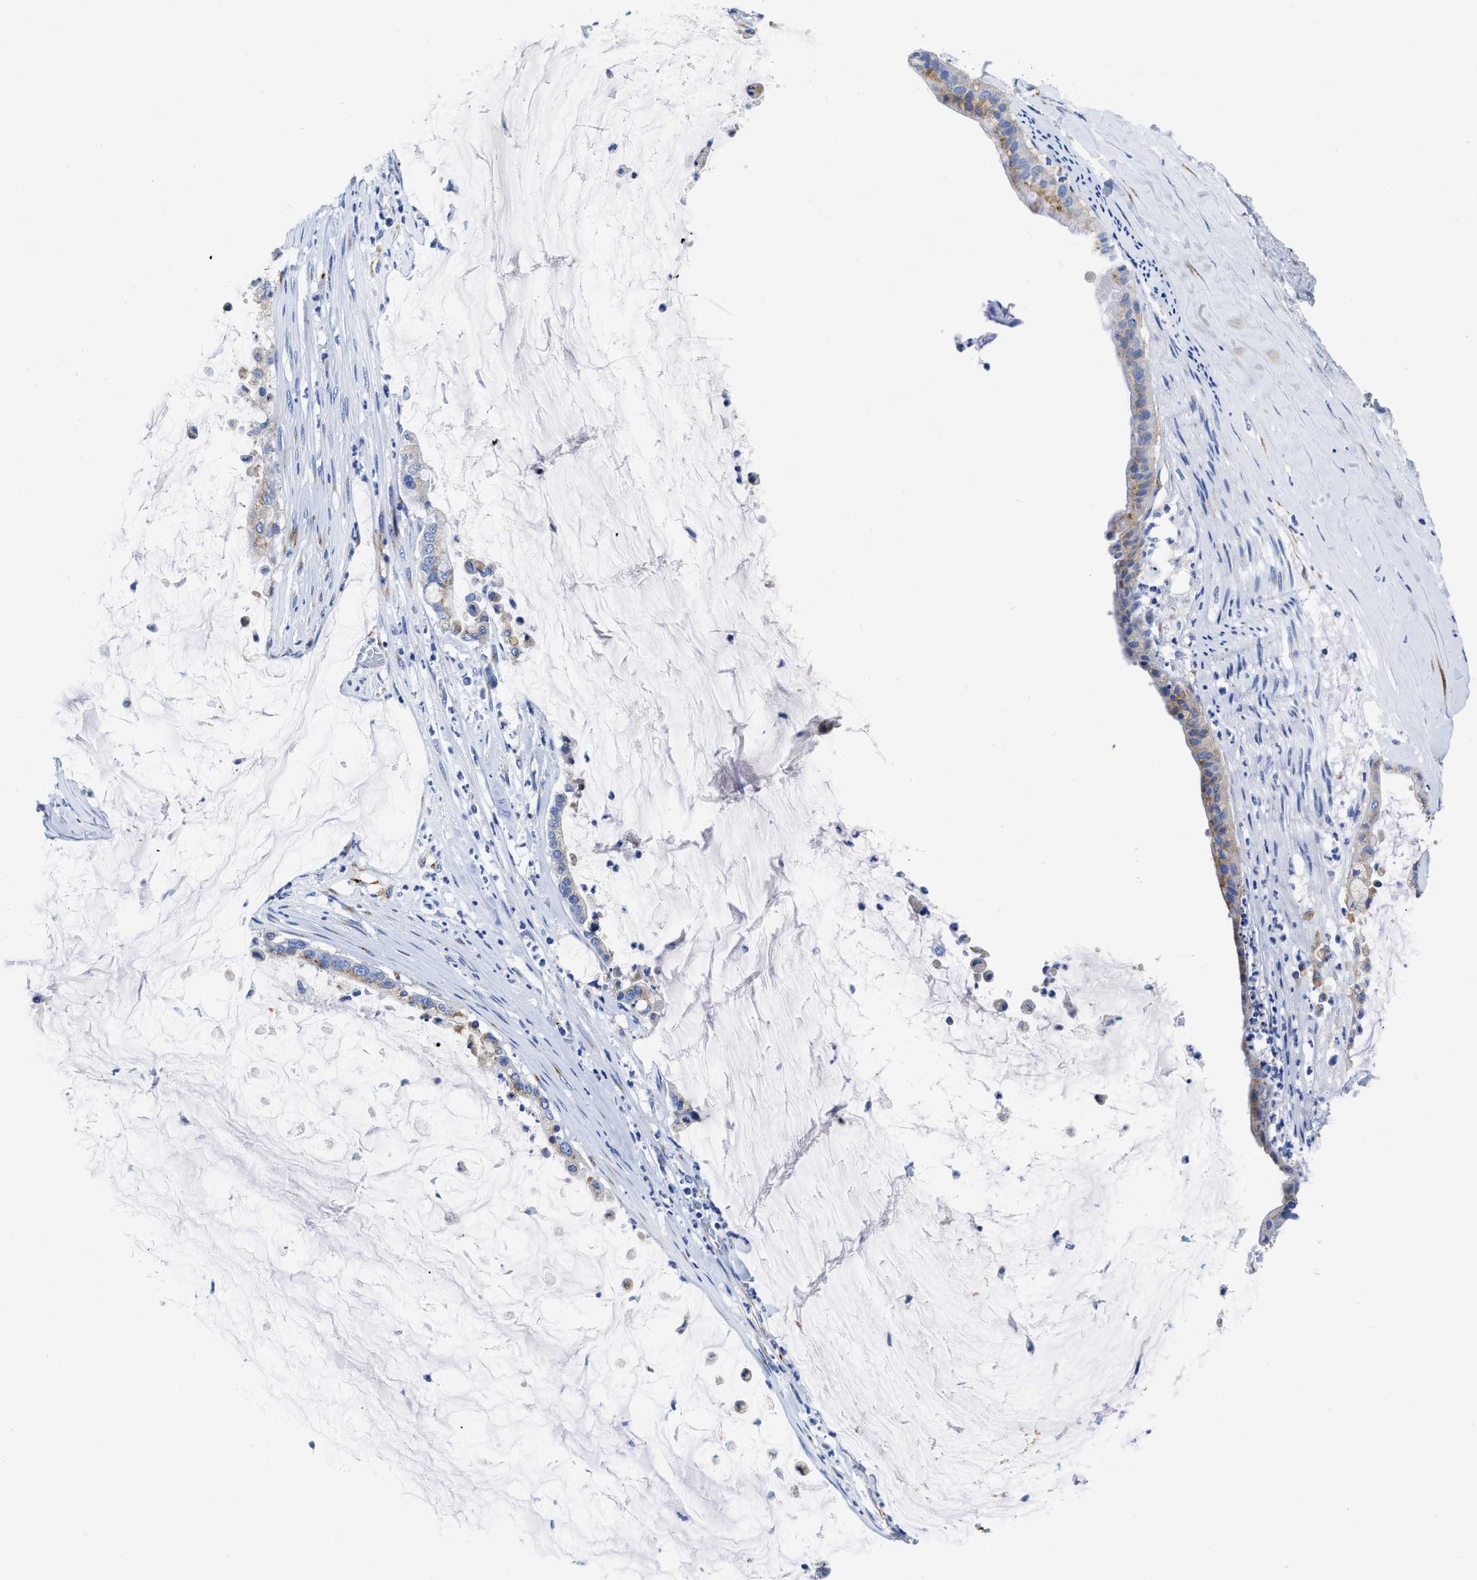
{"staining": {"intensity": "weak", "quantity": "25%-75%", "location": "cytoplasmic/membranous"}, "tissue": "pancreatic cancer", "cell_type": "Tumor cells", "image_type": "cancer", "snomed": [{"axis": "morphology", "description": "Adenocarcinoma, NOS"}, {"axis": "topography", "description": "Pancreas"}], "caption": "Immunohistochemical staining of pancreatic cancer (adenocarcinoma) demonstrates weak cytoplasmic/membranous protein positivity in approximately 25%-75% of tumor cells.", "gene": "TVP23B", "patient": {"sex": "male", "age": 41}}